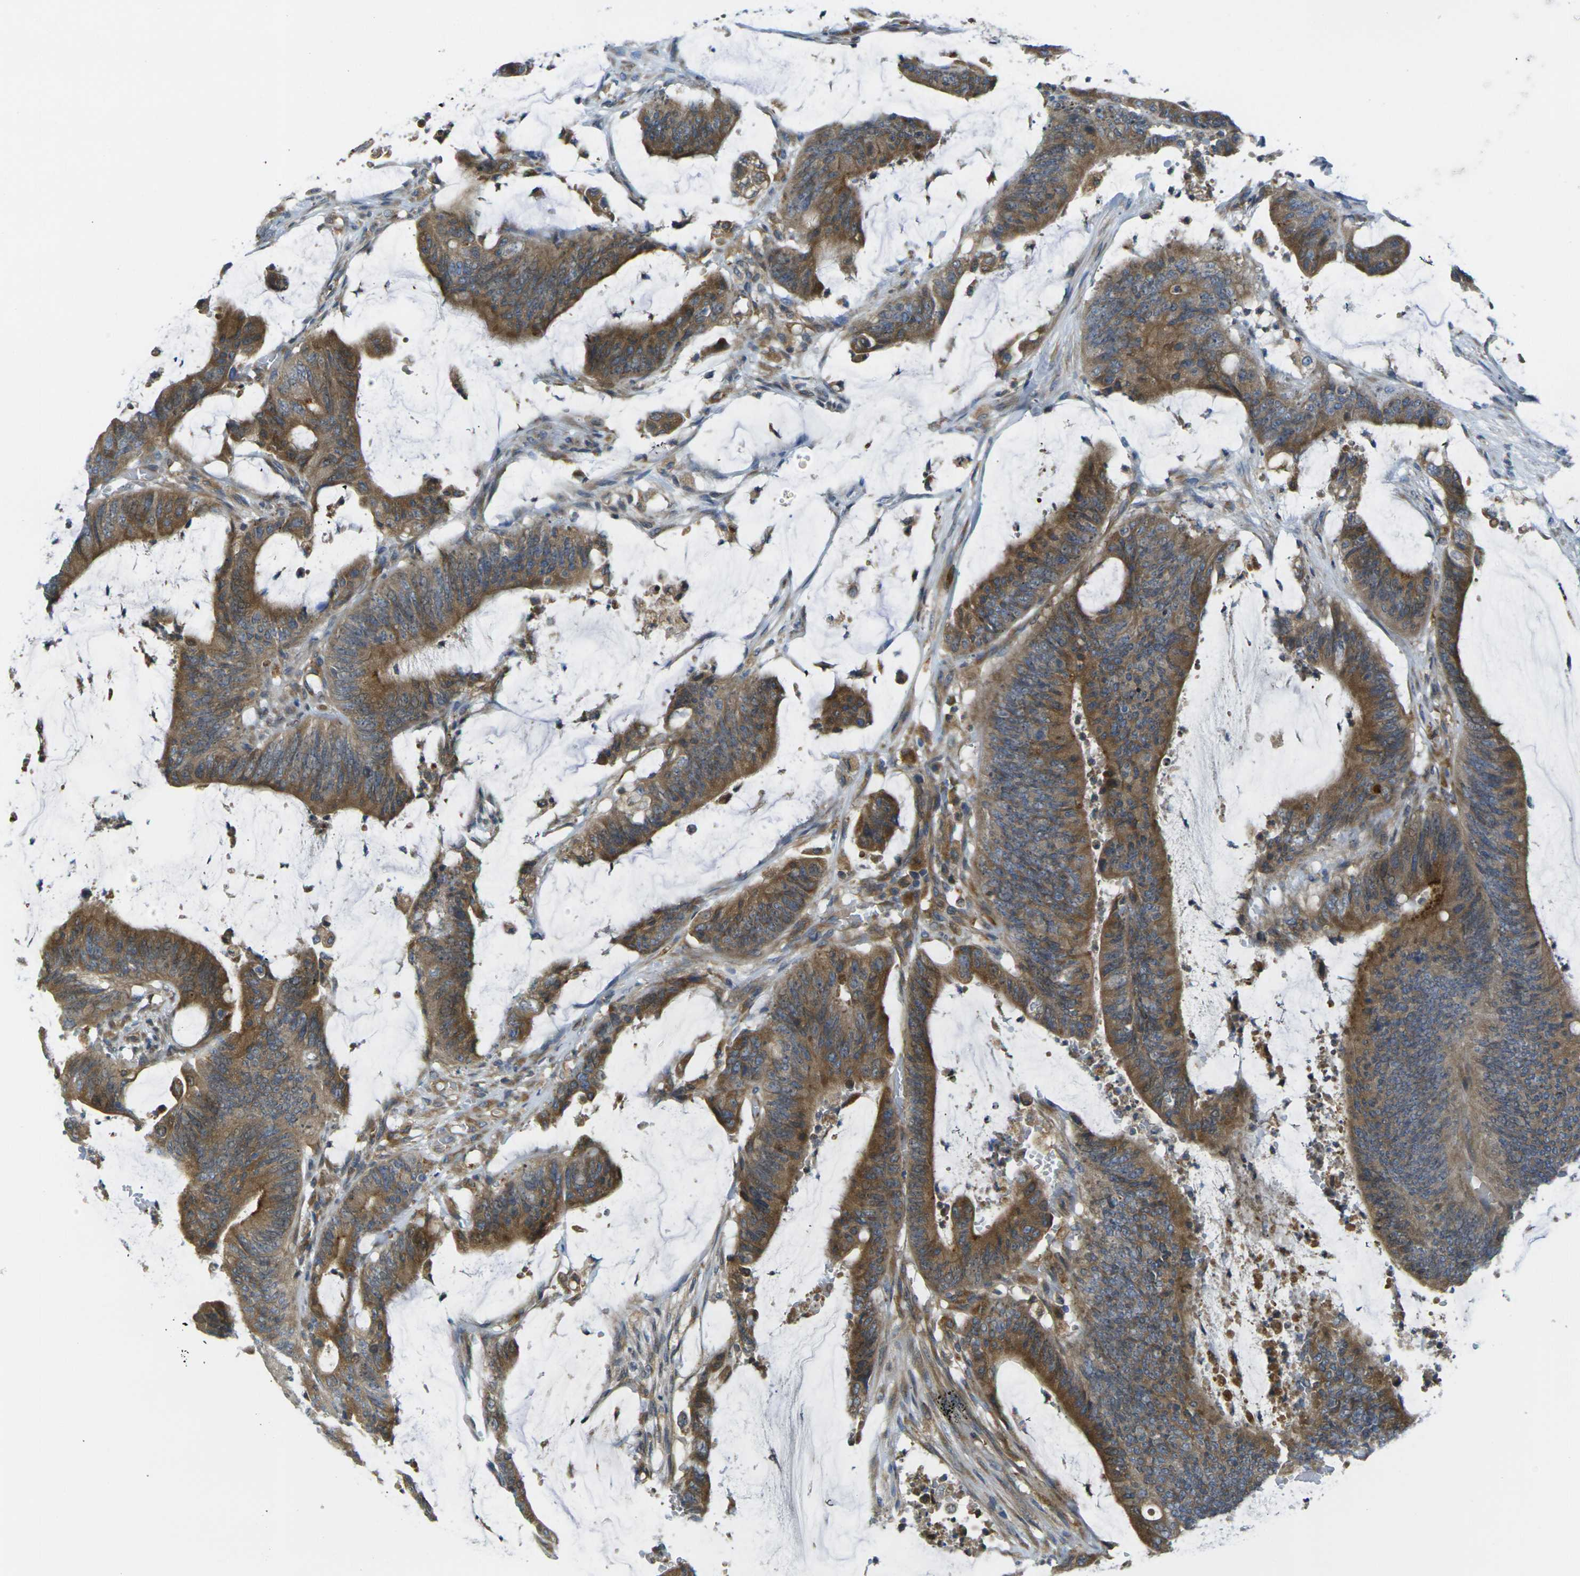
{"staining": {"intensity": "moderate", "quantity": ">75%", "location": "cytoplasmic/membranous"}, "tissue": "colorectal cancer", "cell_type": "Tumor cells", "image_type": "cancer", "snomed": [{"axis": "morphology", "description": "Adenocarcinoma, NOS"}, {"axis": "topography", "description": "Rectum"}], "caption": "Protein staining of colorectal cancer (adenocarcinoma) tissue exhibits moderate cytoplasmic/membranous staining in about >75% of tumor cells. (Stains: DAB in brown, nuclei in blue, Microscopy: brightfield microscopy at high magnification).", "gene": "FZD1", "patient": {"sex": "female", "age": 66}}